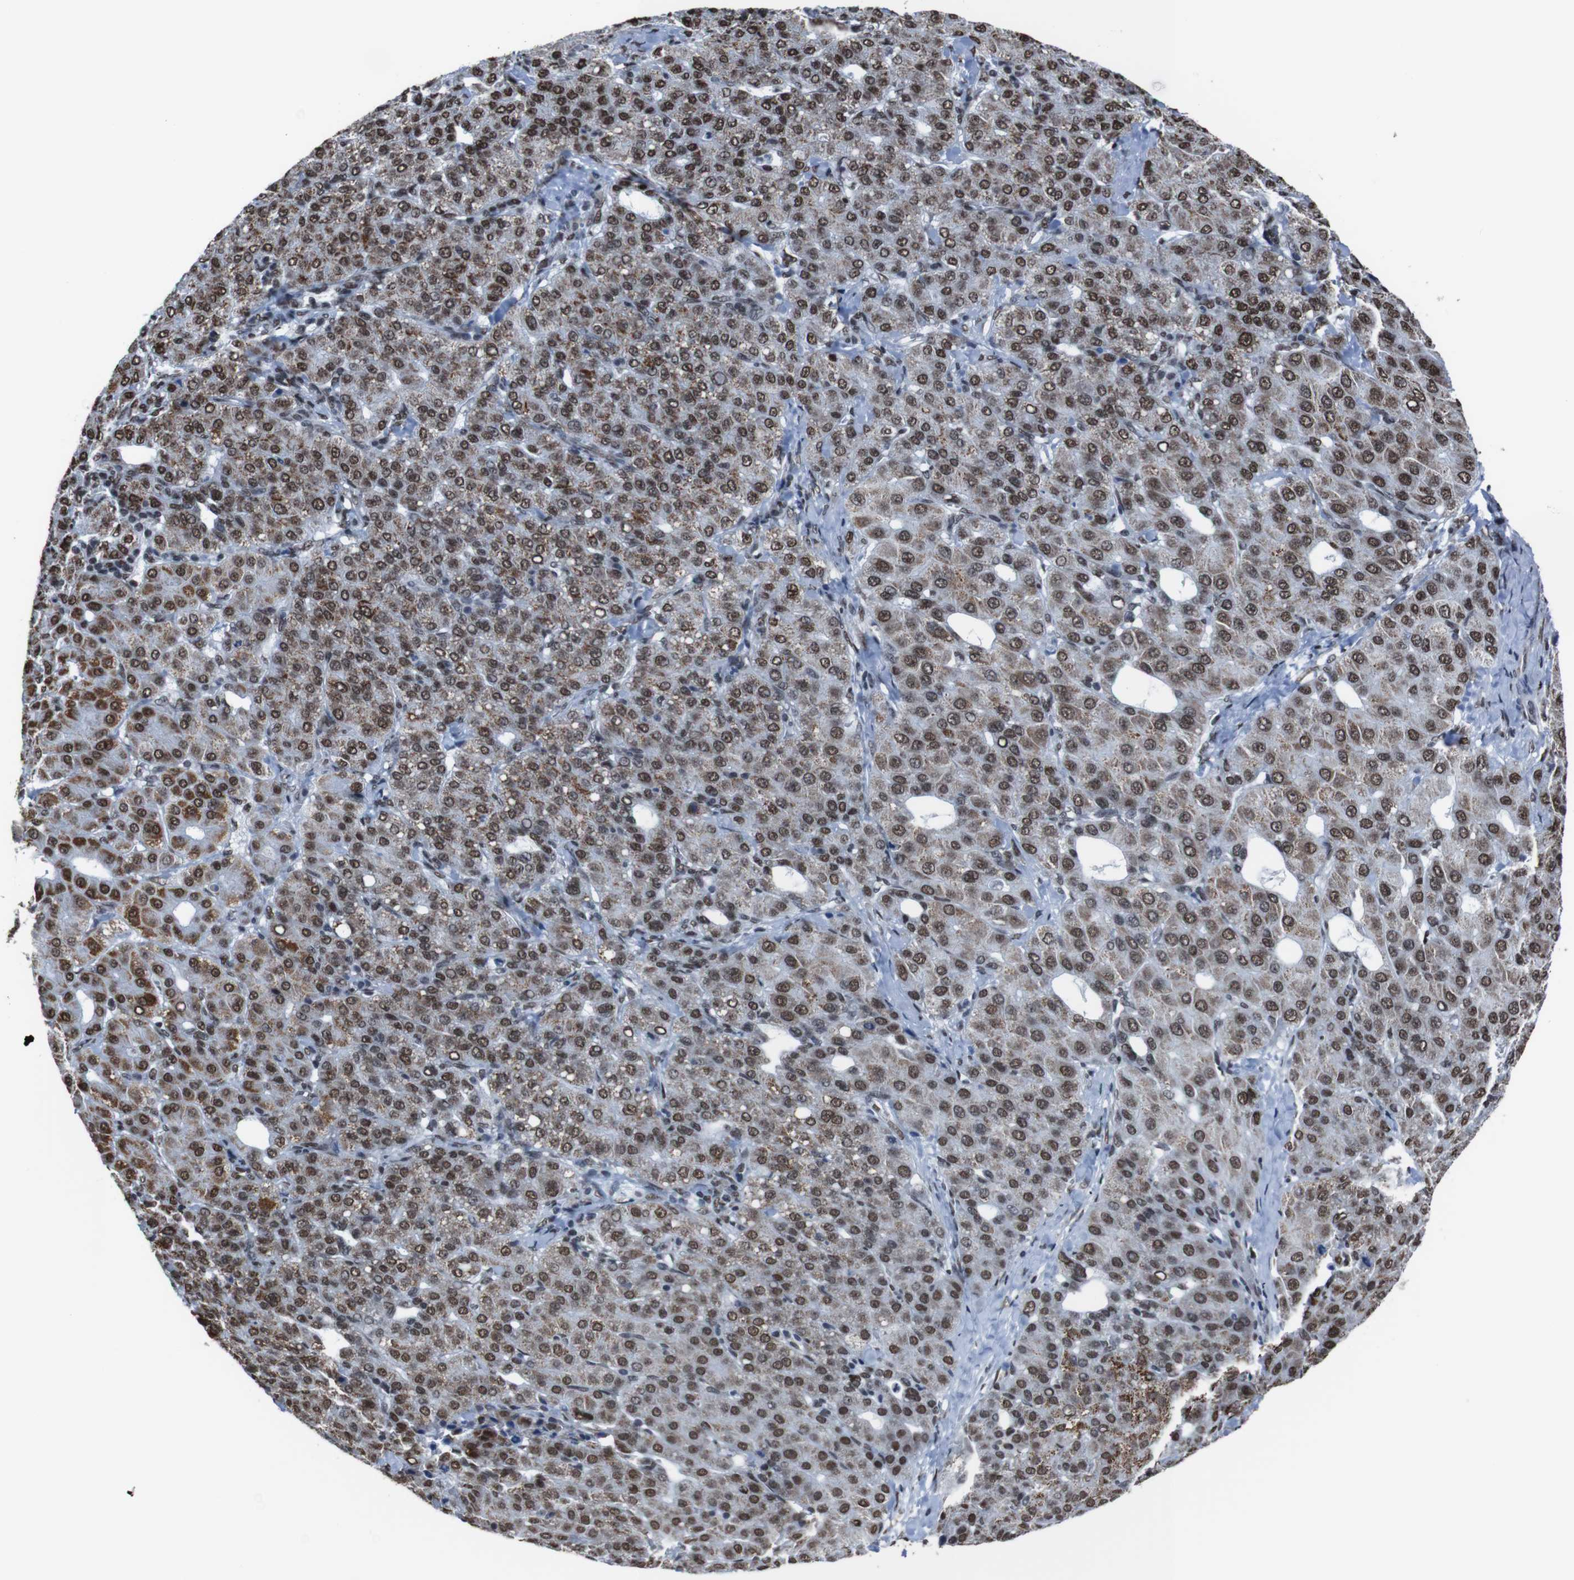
{"staining": {"intensity": "strong", "quantity": ">75%", "location": "nuclear"}, "tissue": "liver cancer", "cell_type": "Tumor cells", "image_type": "cancer", "snomed": [{"axis": "morphology", "description": "Carcinoma, Hepatocellular, NOS"}, {"axis": "topography", "description": "Liver"}], "caption": "Immunohistochemistry (DAB) staining of human hepatocellular carcinoma (liver) exhibits strong nuclear protein staining in about >75% of tumor cells. Using DAB (3,3'-diaminobenzidine) (brown) and hematoxylin (blue) stains, captured at high magnification using brightfield microscopy.", "gene": "ROMO1", "patient": {"sex": "male", "age": 65}}